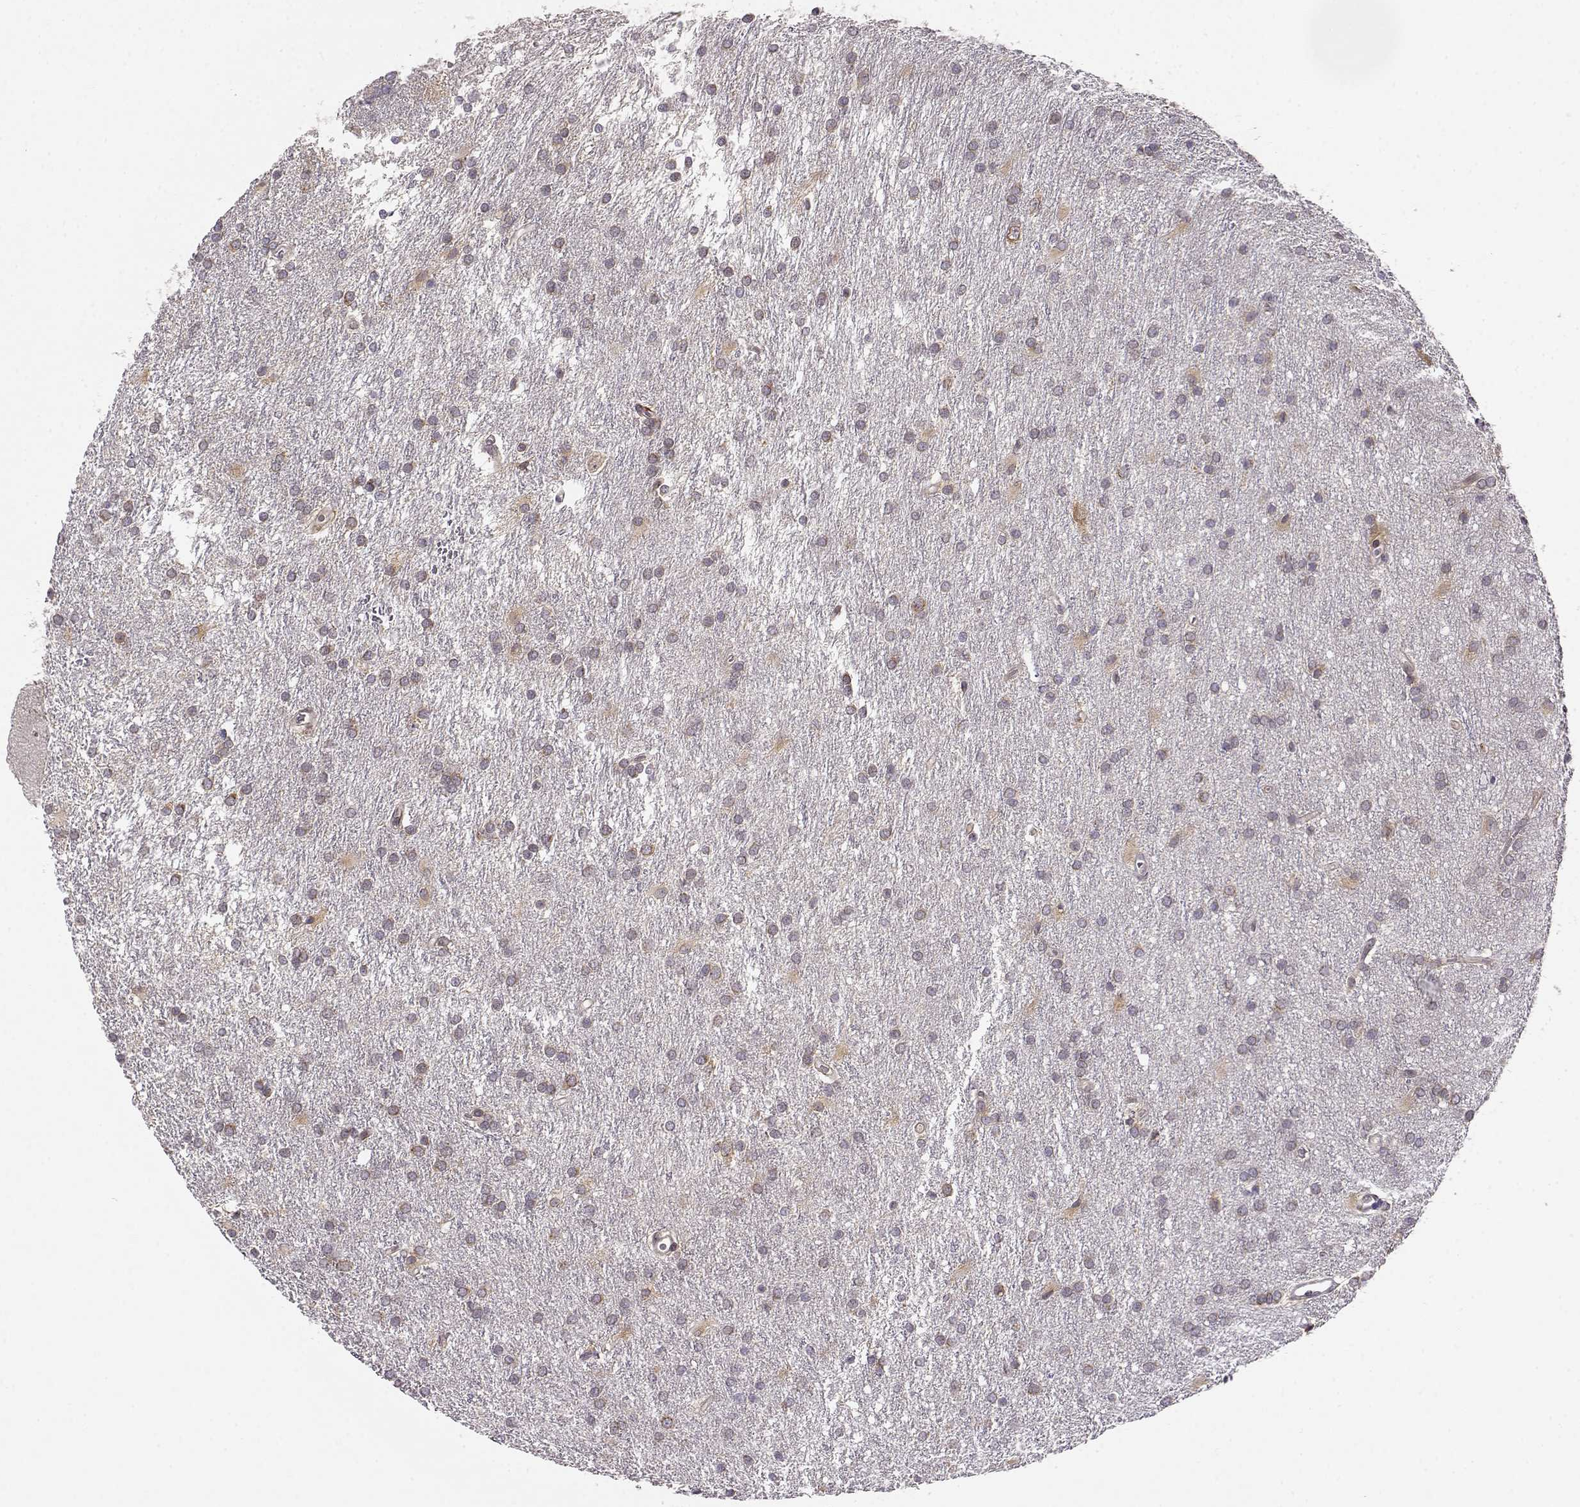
{"staining": {"intensity": "negative", "quantity": "none", "location": "none"}, "tissue": "glioma", "cell_type": "Tumor cells", "image_type": "cancer", "snomed": [{"axis": "morphology", "description": "Glioma, malignant, Low grade"}, {"axis": "topography", "description": "Brain"}], "caption": "High power microscopy micrograph of an immunohistochemistry micrograph of malignant low-grade glioma, revealing no significant positivity in tumor cells.", "gene": "ERGIC2", "patient": {"sex": "female", "age": 32}}